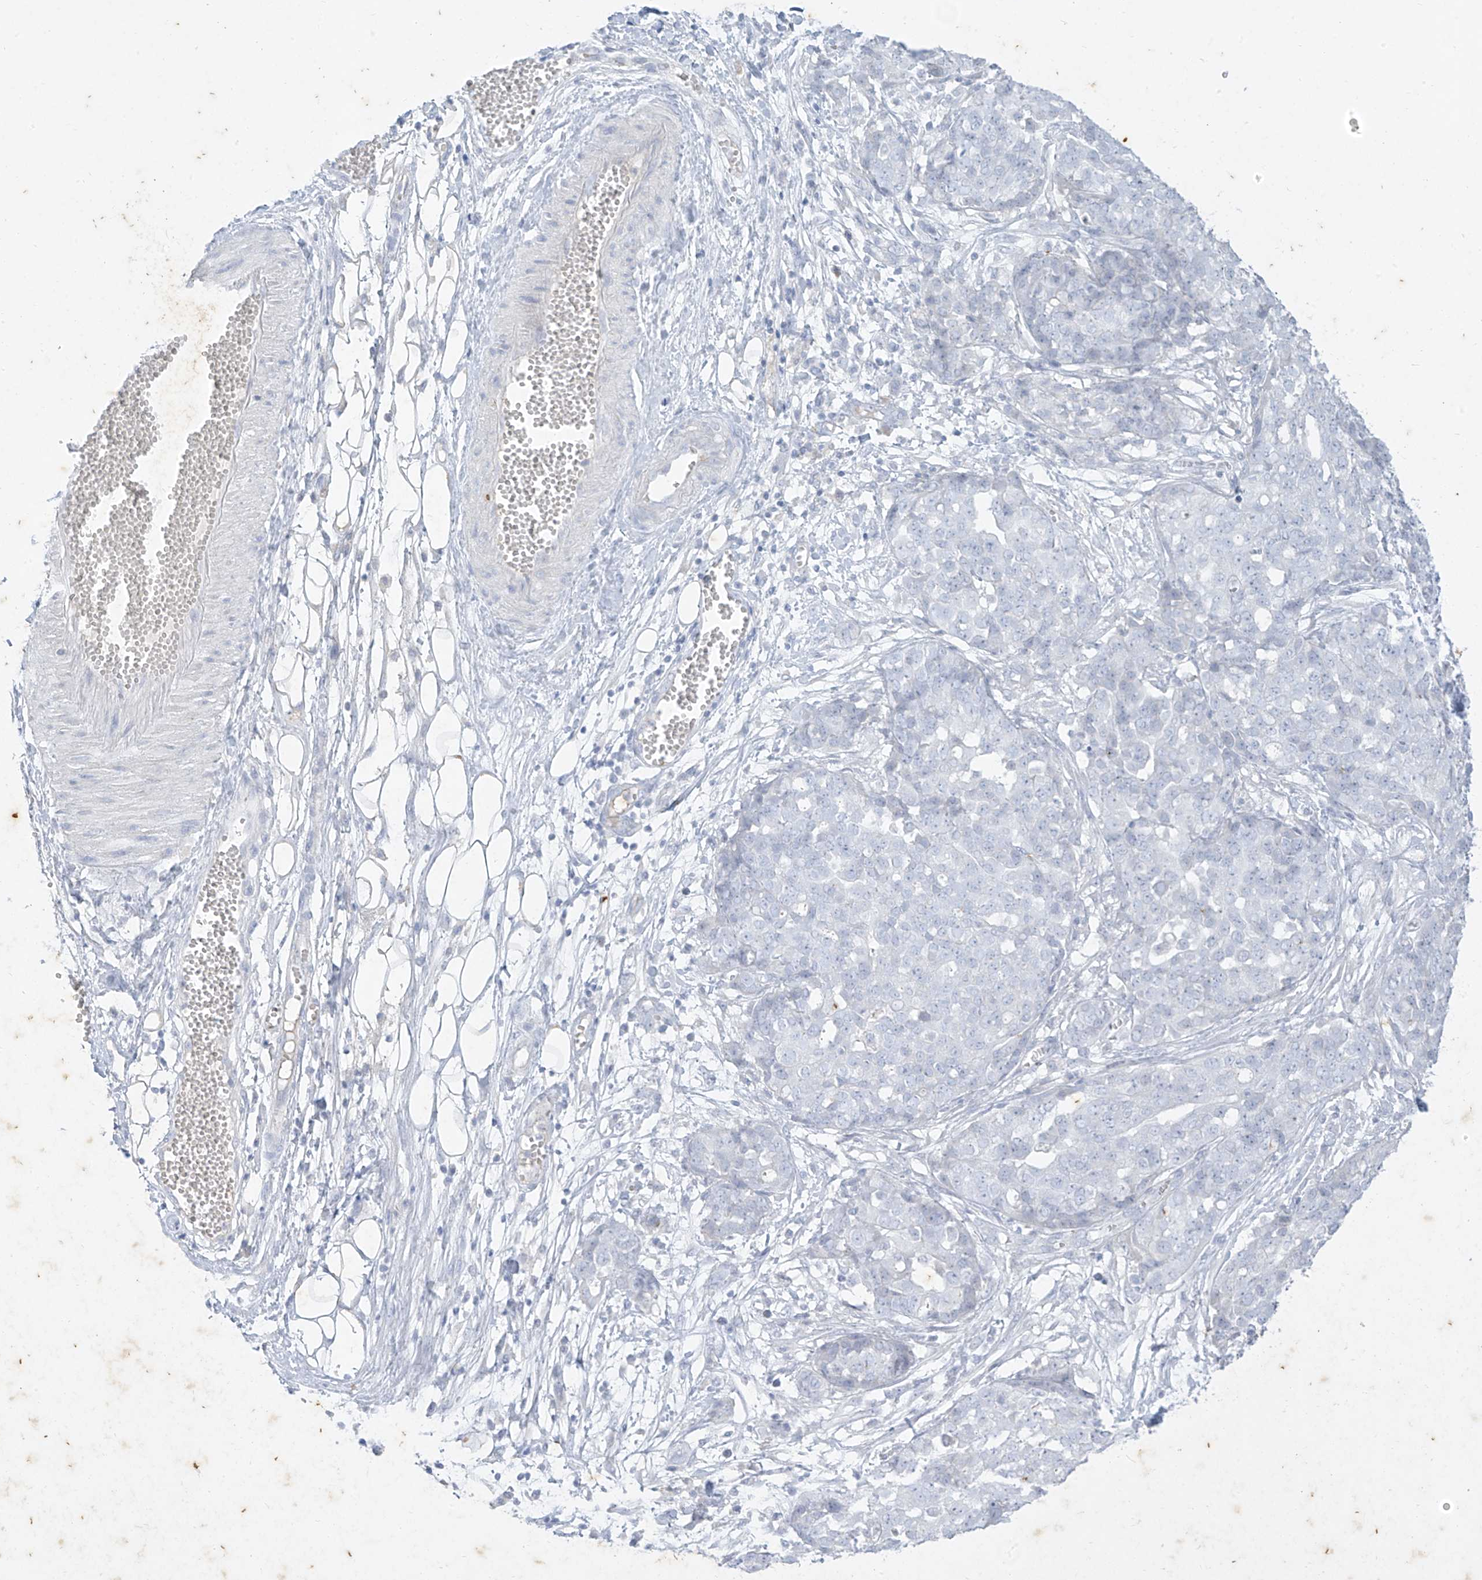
{"staining": {"intensity": "negative", "quantity": "none", "location": "none"}, "tissue": "ovarian cancer", "cell_type": "Tumor cells", "image_type": "cancer", "snomed": [{"axis": "morphology", "description": "Cystadenocarcinoma, serous, NOS"}, {"axis": "topography", "description": "Soft tissue"}, {"axis": "topography", "description": "Ovary"}], "caption": "Protein analysis of ovarian cancer shows no significant expression in tumor cells.", "gene": "TGM4", "patient": {"sex": "female", "age": 57}}